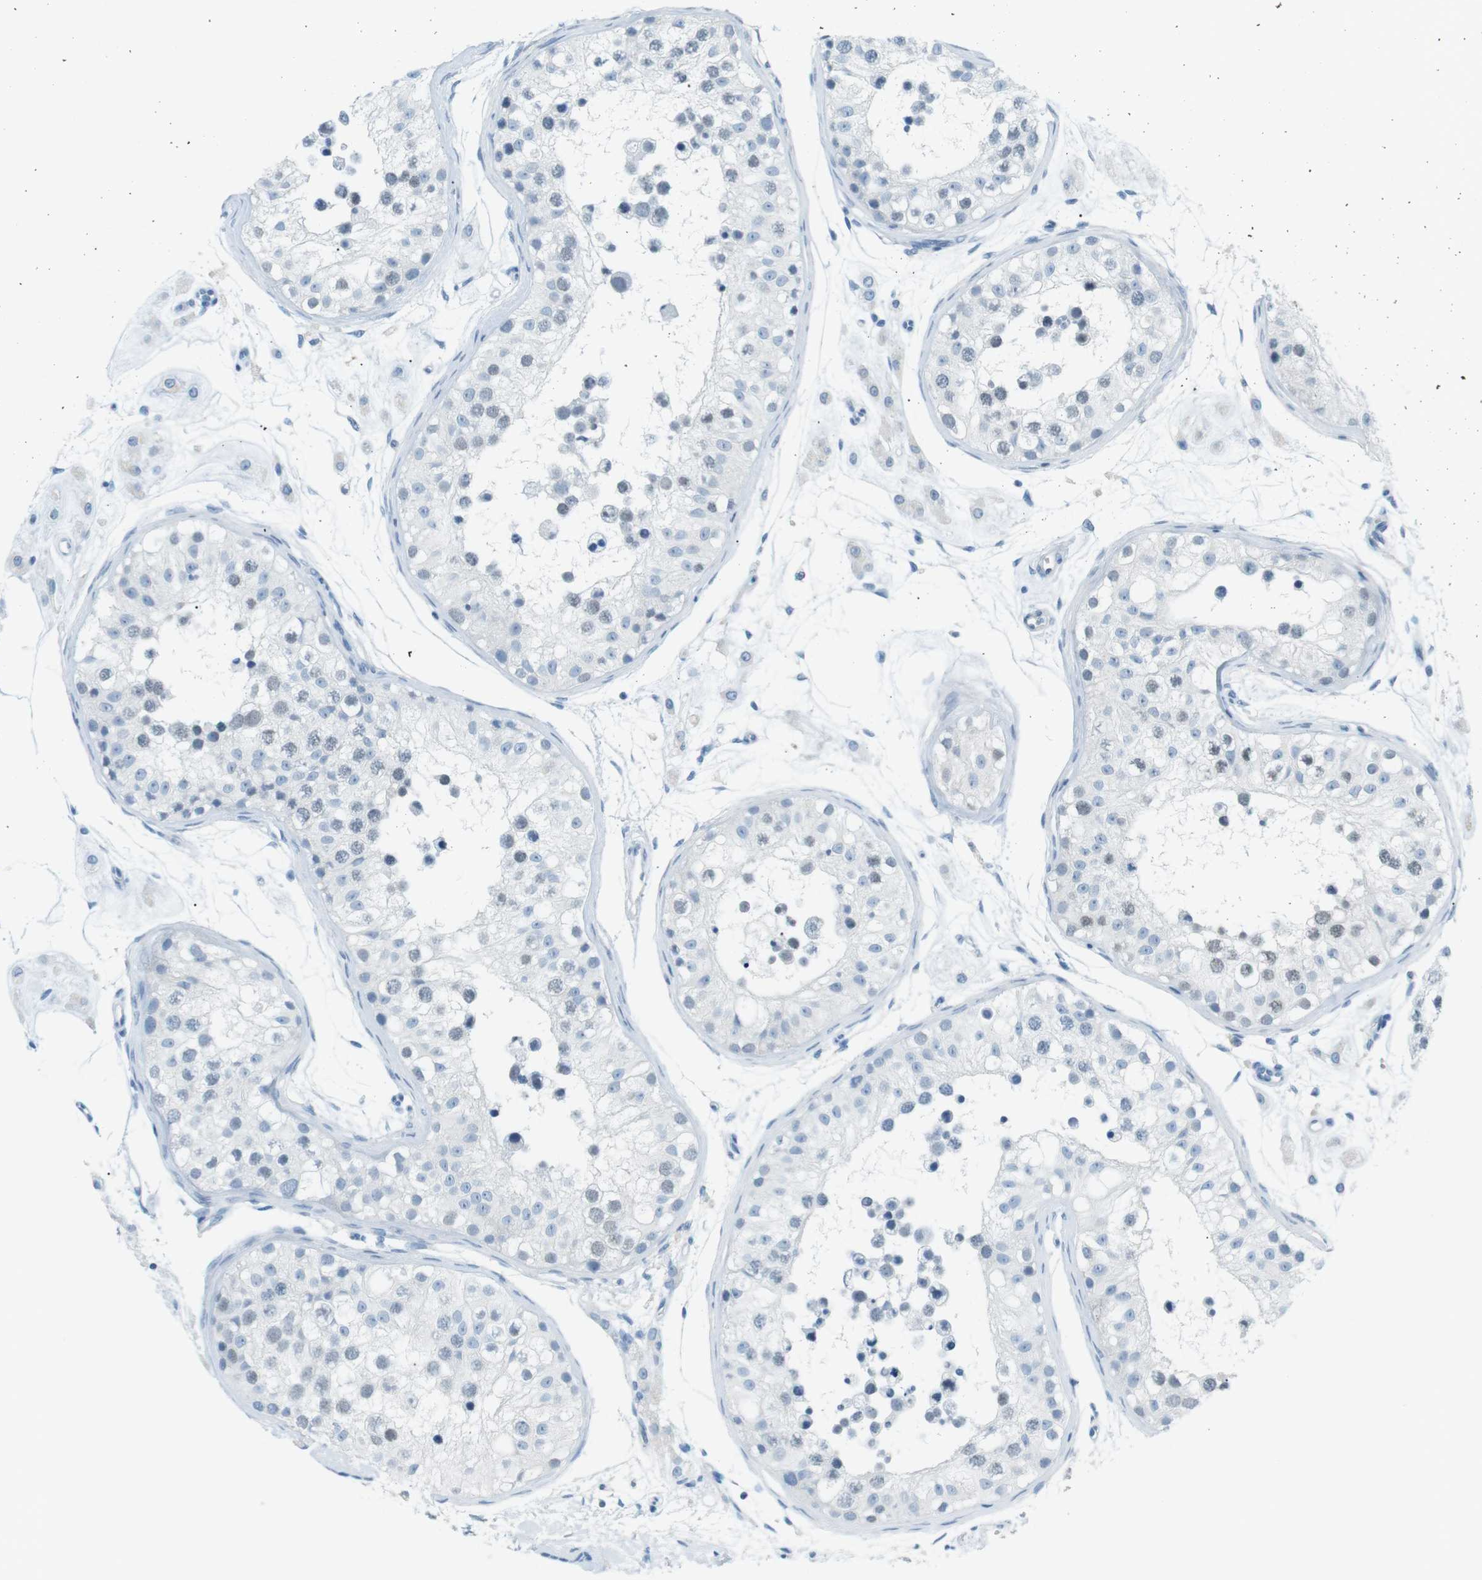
{"staining": {"intensity": "weak", "quantity": "<25%", "location": "nuclear"}, "tissue": "testis", "cell_type": "Cells in seminiferous ducts", "image_type": "normal", "snomed": [{"axis": "morphology", "description": "Normal tissue, NOS"}, {"axis": "morphology", "description": "Adenocarcinoma, metastatic, NOS"}, {"axis": "topography", "description": "Testis"}], "caption": "Immunohistochemical staining of unremarkable human testis demonstrates no significant staining in cells in seminiferous ducts.", "gene": "AZGP1", "patient": {"sex": "male", "age": 26}}